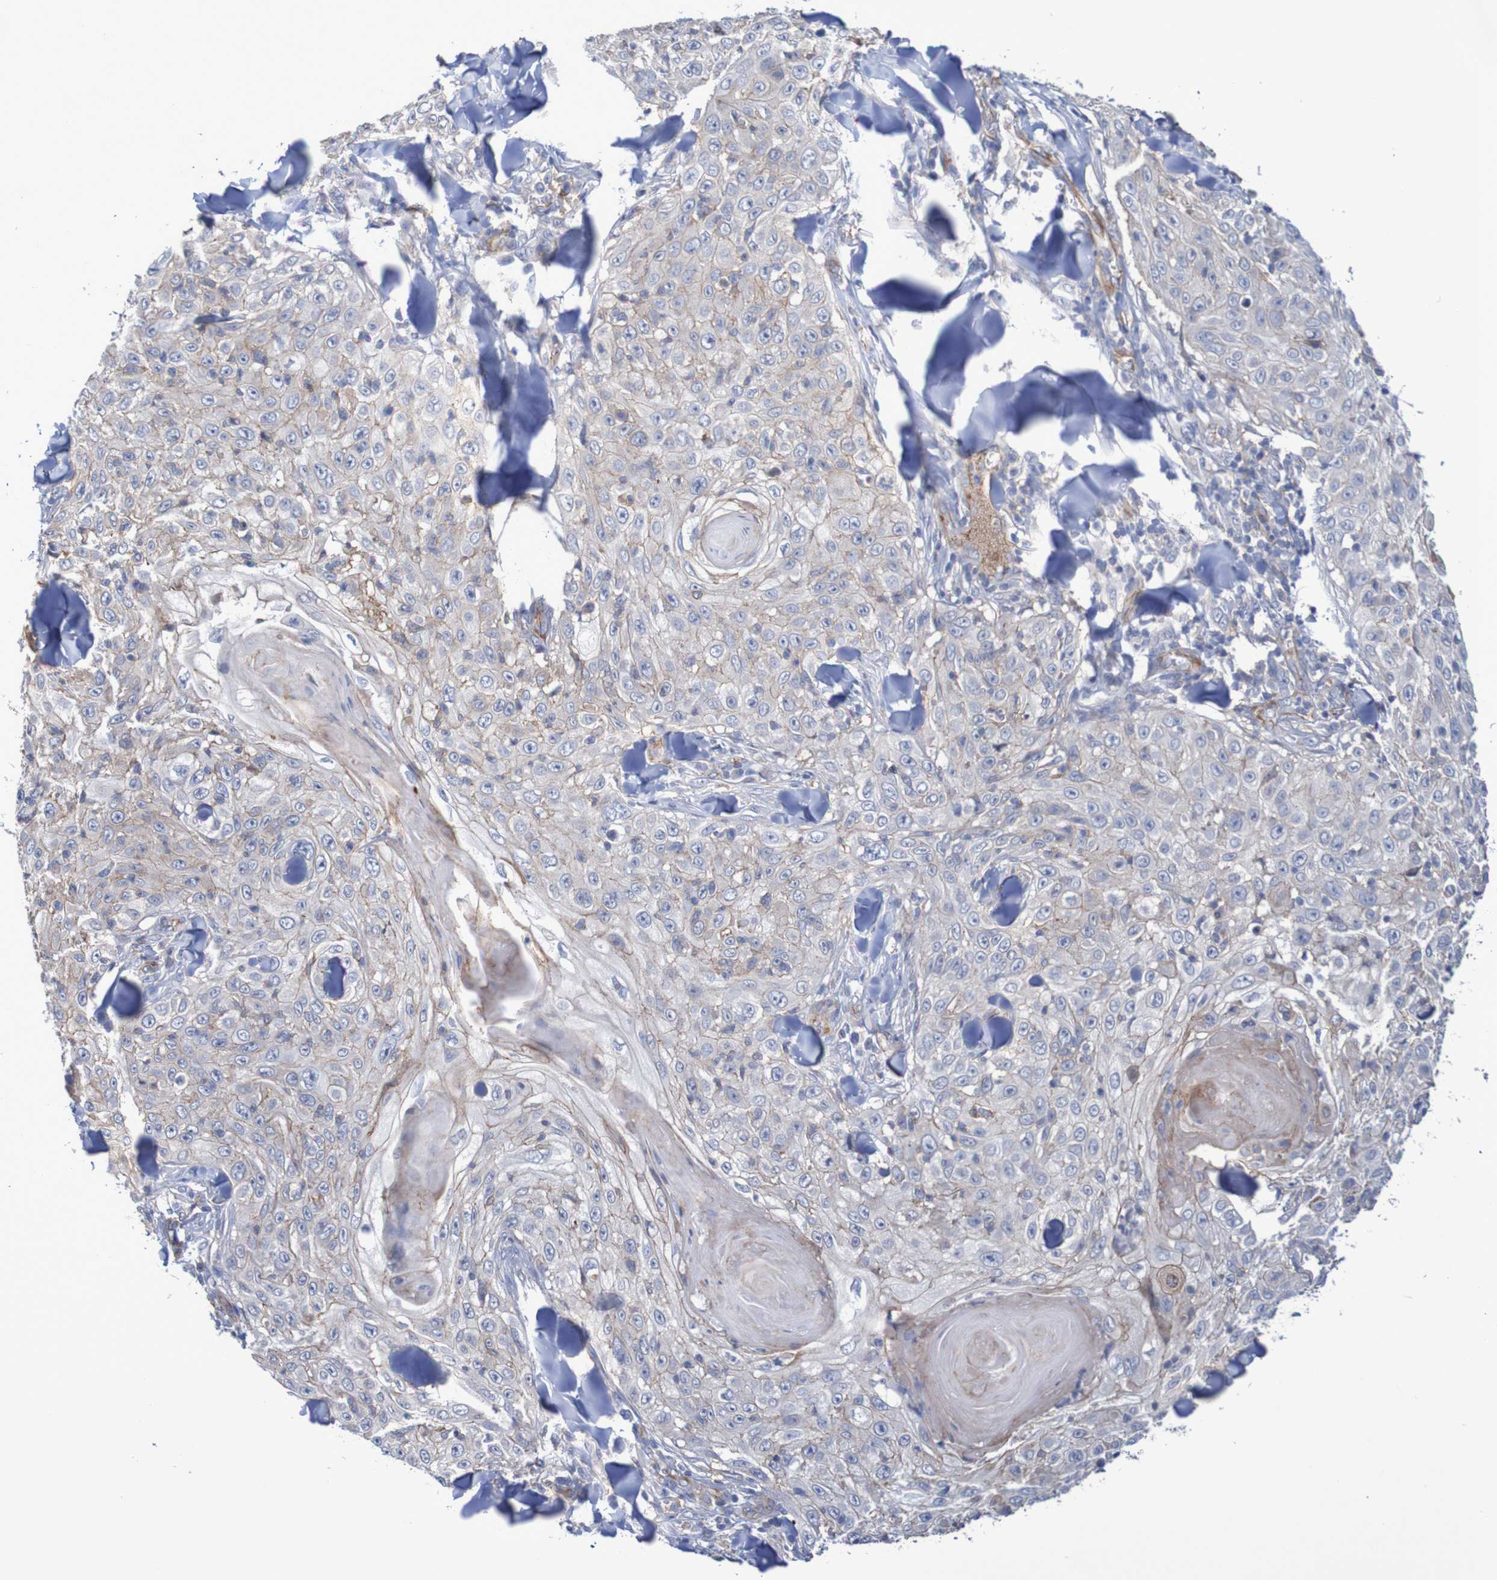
{"staining": {"intensity": "weak", "quantity": "25%-75%", "location": "cytoplasmic/membranous"}, "tissue": "skin cancer", "cell_type": "Tumor cells", "image_type": "cancer", "snomed": [{"axis": "morphology", "description": "Squamous cell carcinoma, NOS"}, {"axis": "topography", "description": "Skin"}], "caption": "Approximately 25%-75% of tumor cells in human skin cancer display weak cytoplasmic/membranous protein expression as visualized by brown immunohistochemical staining.", "gene": "NECTIN2", "patient": {"sex": "male", "age": 86}}